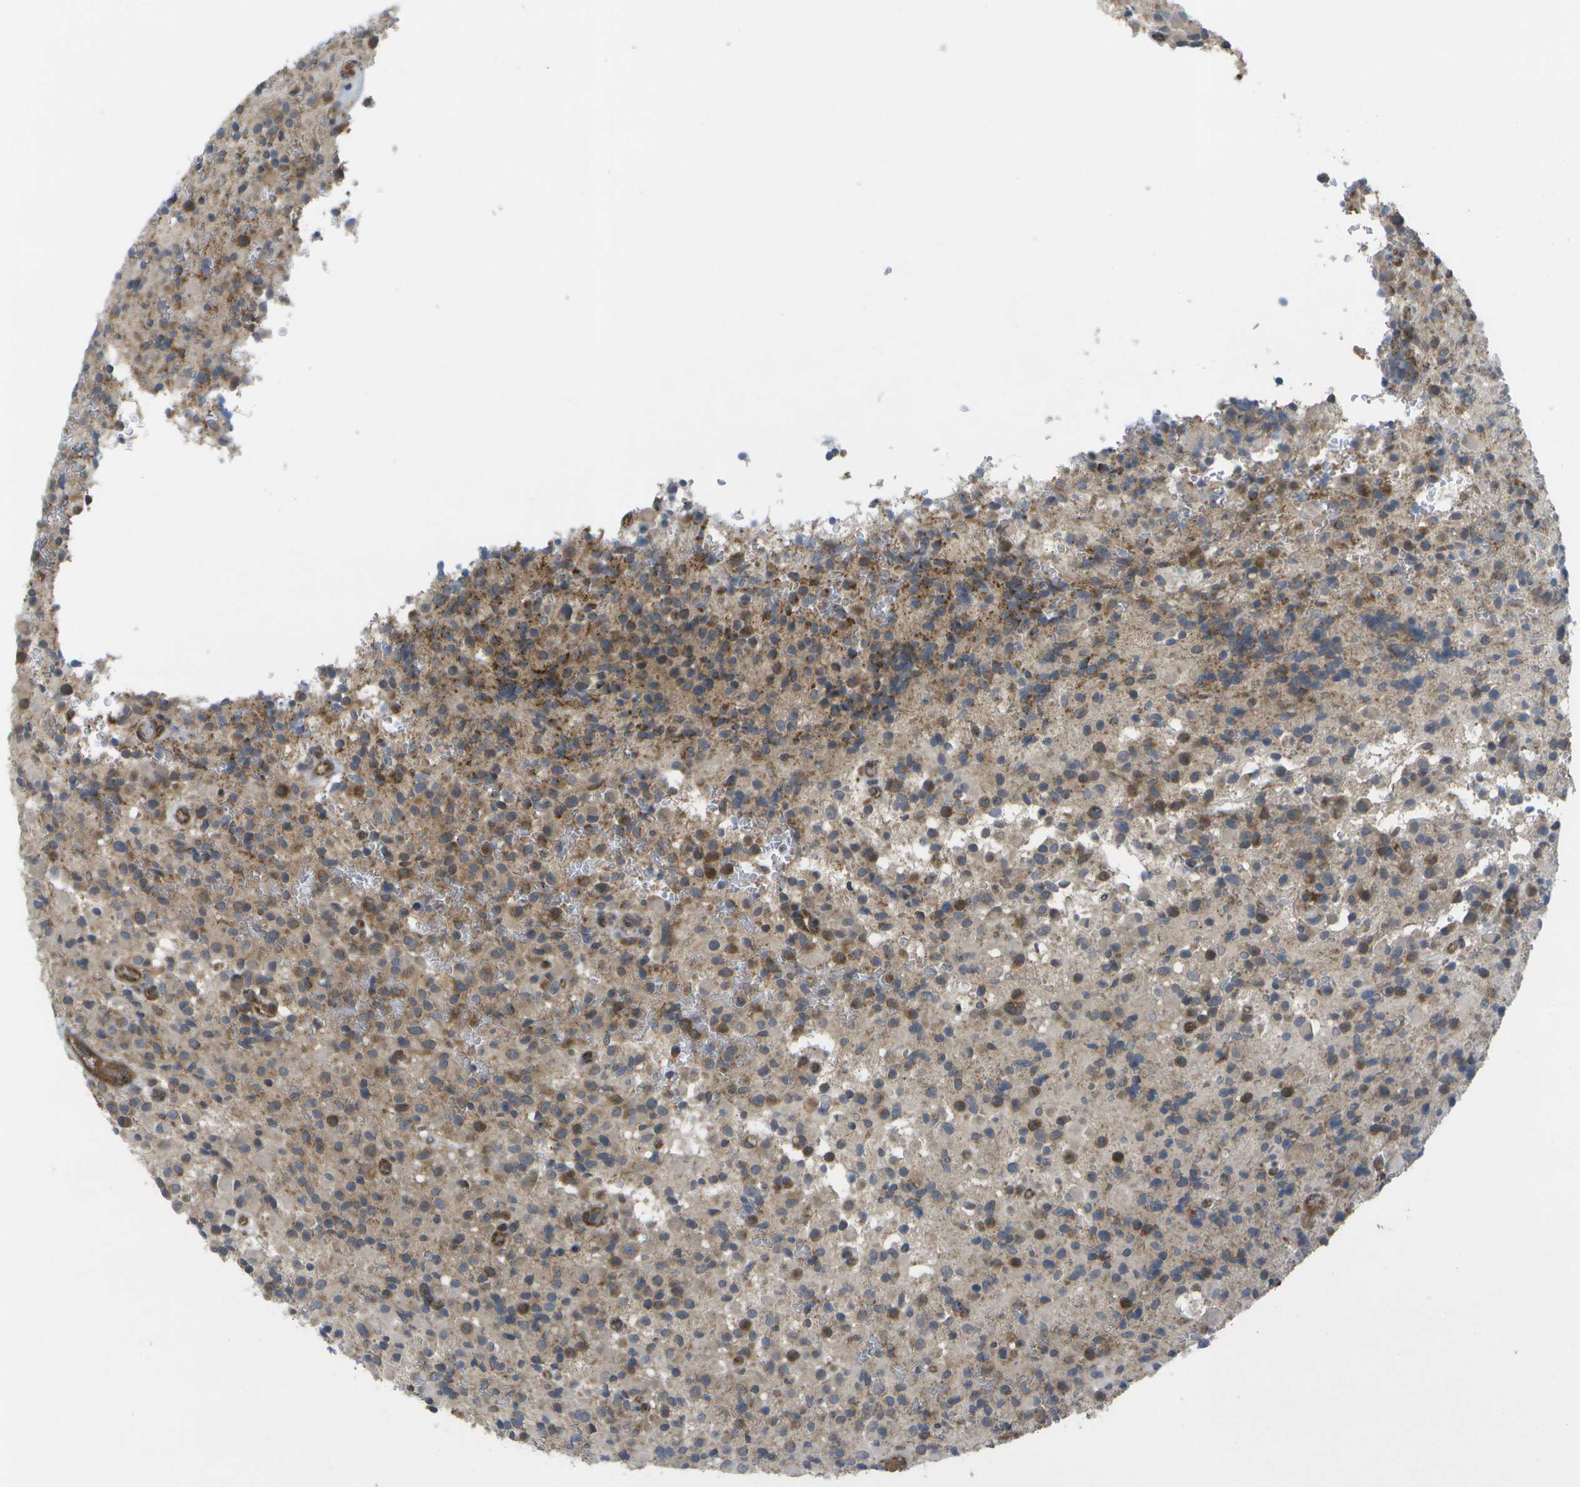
{"staining": {"intensity": "moderate", "quantity": ">75%", "location": "cytoplasmic/membranous"}, "tissue": "glioma", "cell_type": "Tumor cells", "image_type": "cancer", "snomed": [{"axis": "morphology", "description": "Glioma, malignant, High grade"}, {"axis": "topography", "description": "Brain"}], "caption": "DAB immunohistochemical staining of human glioma reveals moderate cytoplasmic/membranous protein staining in about >75% of tumor cells. The protein is stained brown, and the nuclei are stained in blue (DAB IHC with brightfield microscopy, high magnification).", "gene": "DPM3", "patient": {"sex": "male", "age": 71}}